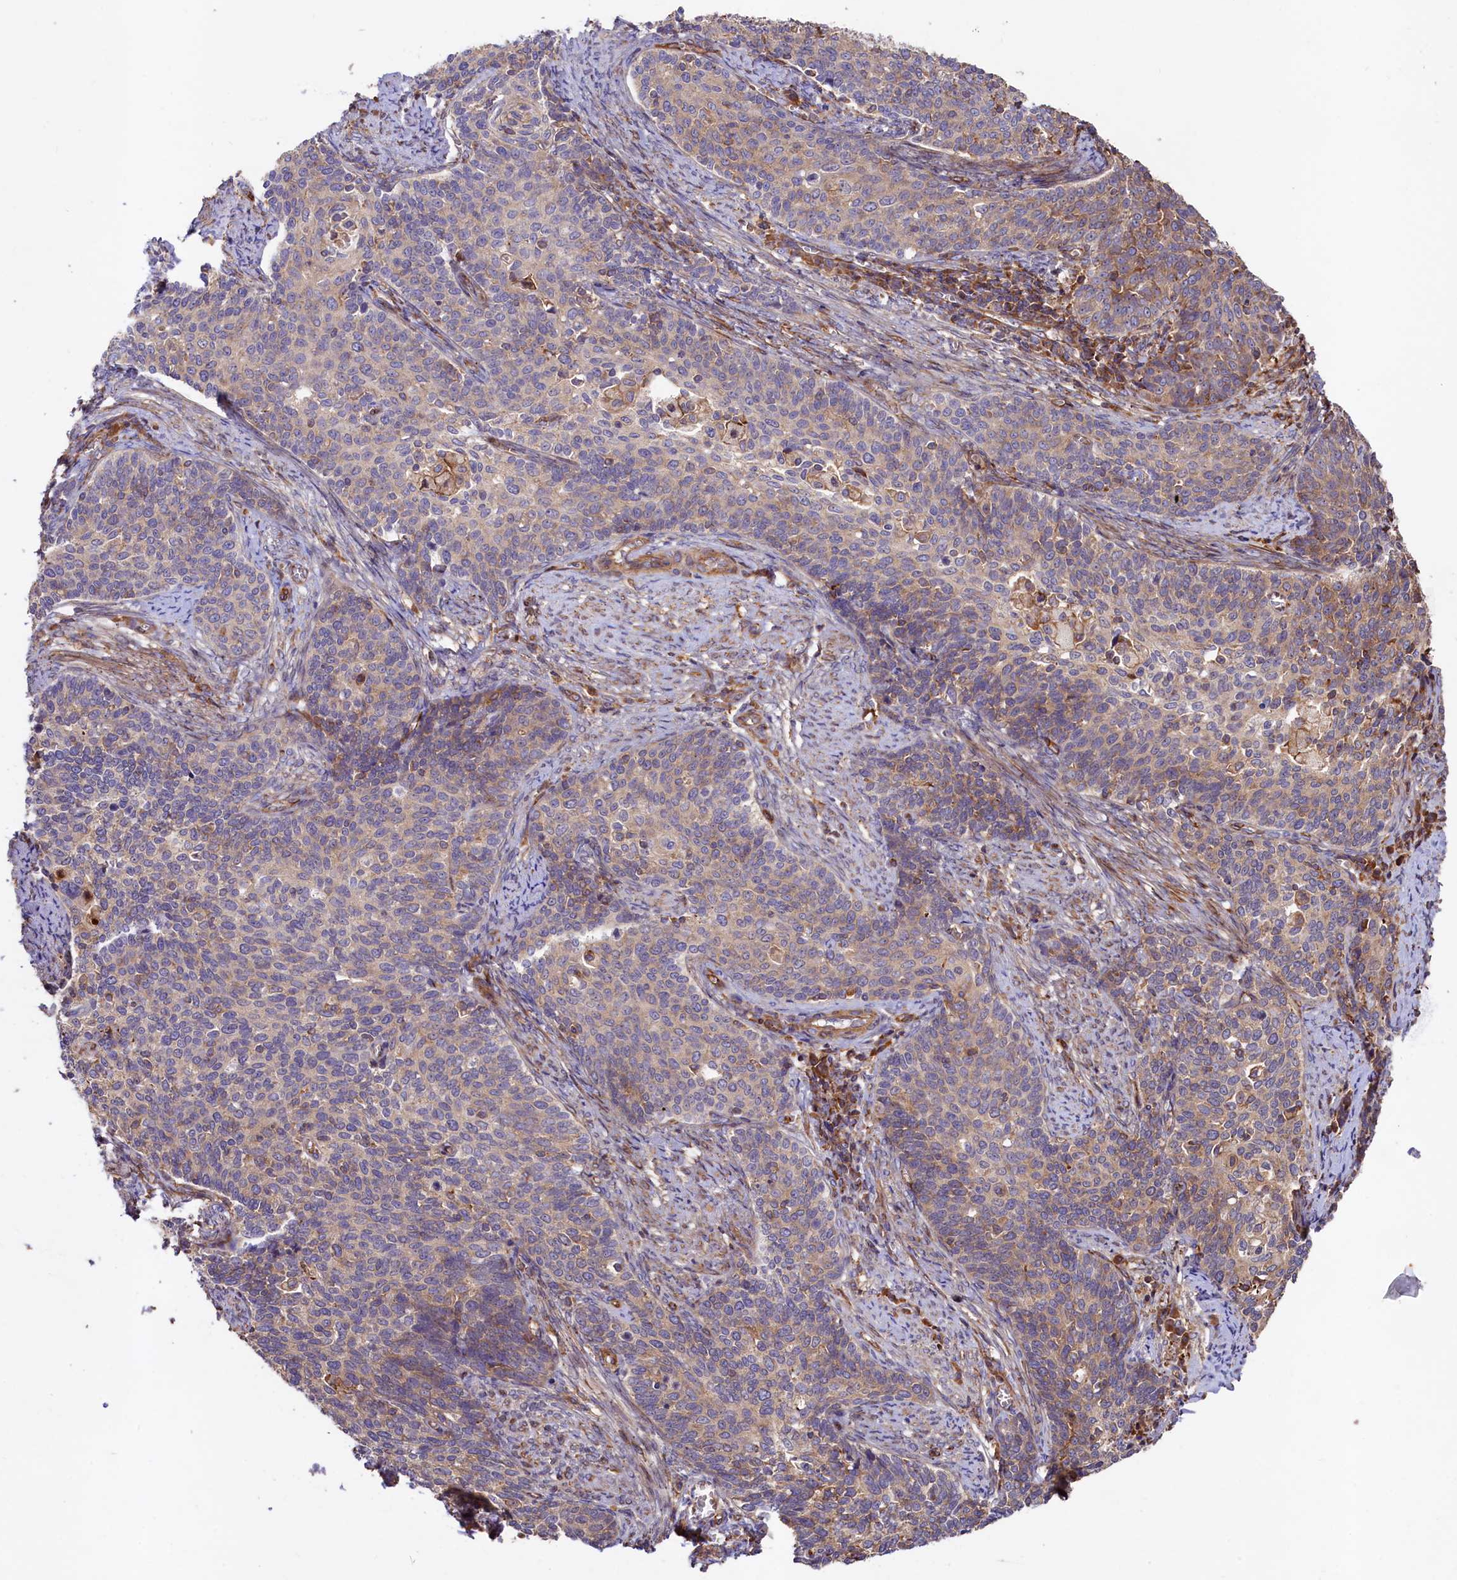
{"staining": {"intensity": "weak", "quantity": "<25%", "location": "cytoplasmic/membranous"}, "tissue": "cervical cancer", "cell_type": "Tumor cells", "image_type": "cancer", "snomed": [{"axis": "morphology", "description": "Squamous cell carcinoma, NOS"}, {"axis": "topography", "description": "Cervix"}], "caption": "There is no significant positivity in tumor cells of squamous cell carcinoma (cervical).", "gene": "KLHDC4", "patient": {"sex": "female", "age": 39}}